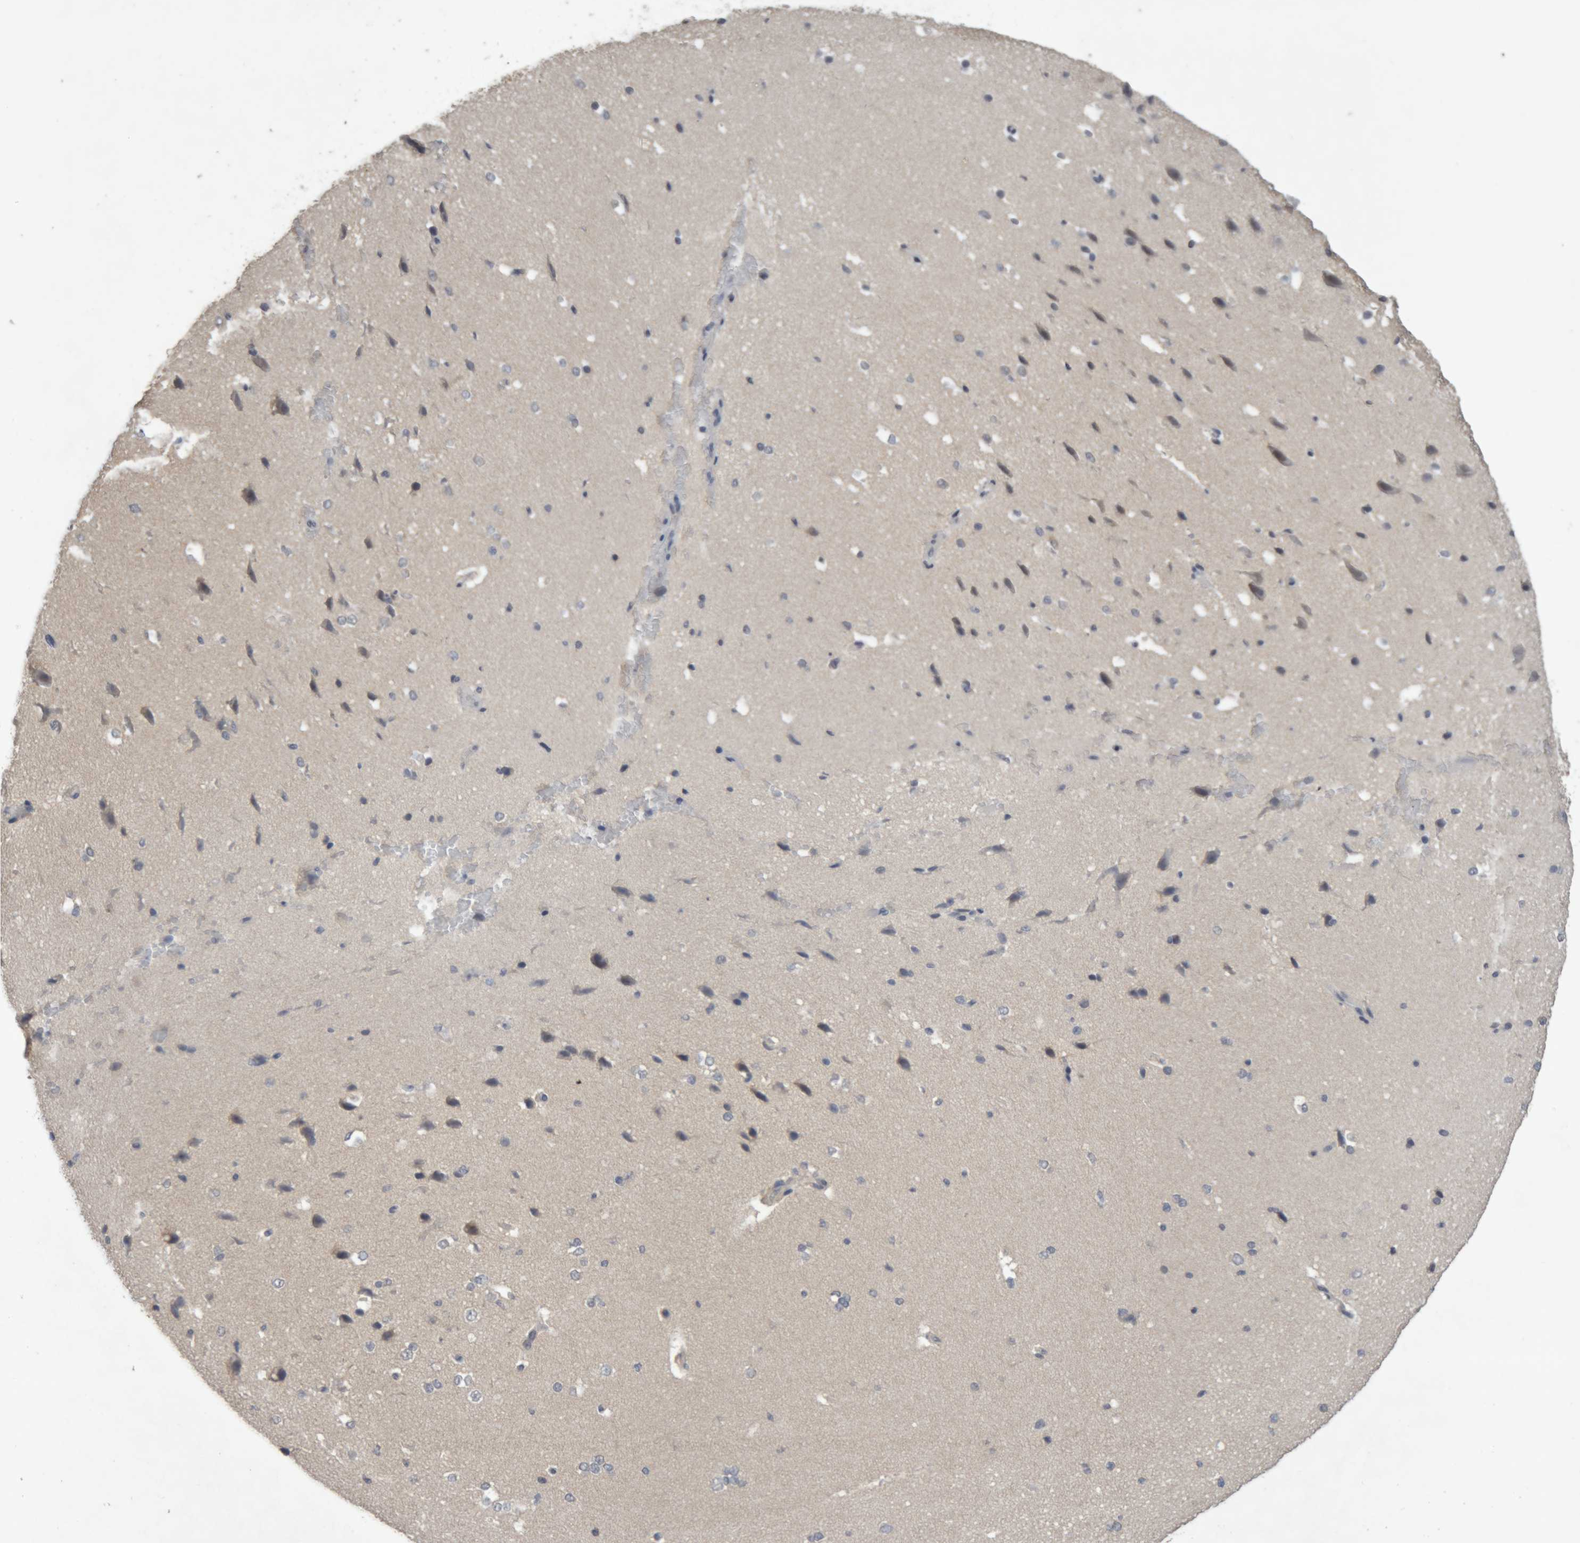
{"staining": {"intensity": "negative", "quantity": "none", "location": "none"}, "tissue": "cerebral cortex", "cell_type": "Endothelial cells", "image_type": "normal", "snomed": [{"axis": "morphology", "description": "Normal tissue, NOS"}, {"axis": "morphology", "description": "Developmental malformation"}, {"axis": "topography", "description": "Cerebral cortex"}], "caption": "This is an IHC photomicrograph of benign human cerebral cortex. There is no expression in endothelial cells.", "gene": "NFATC2", "patient": {"sex": "female", "age": 30}}